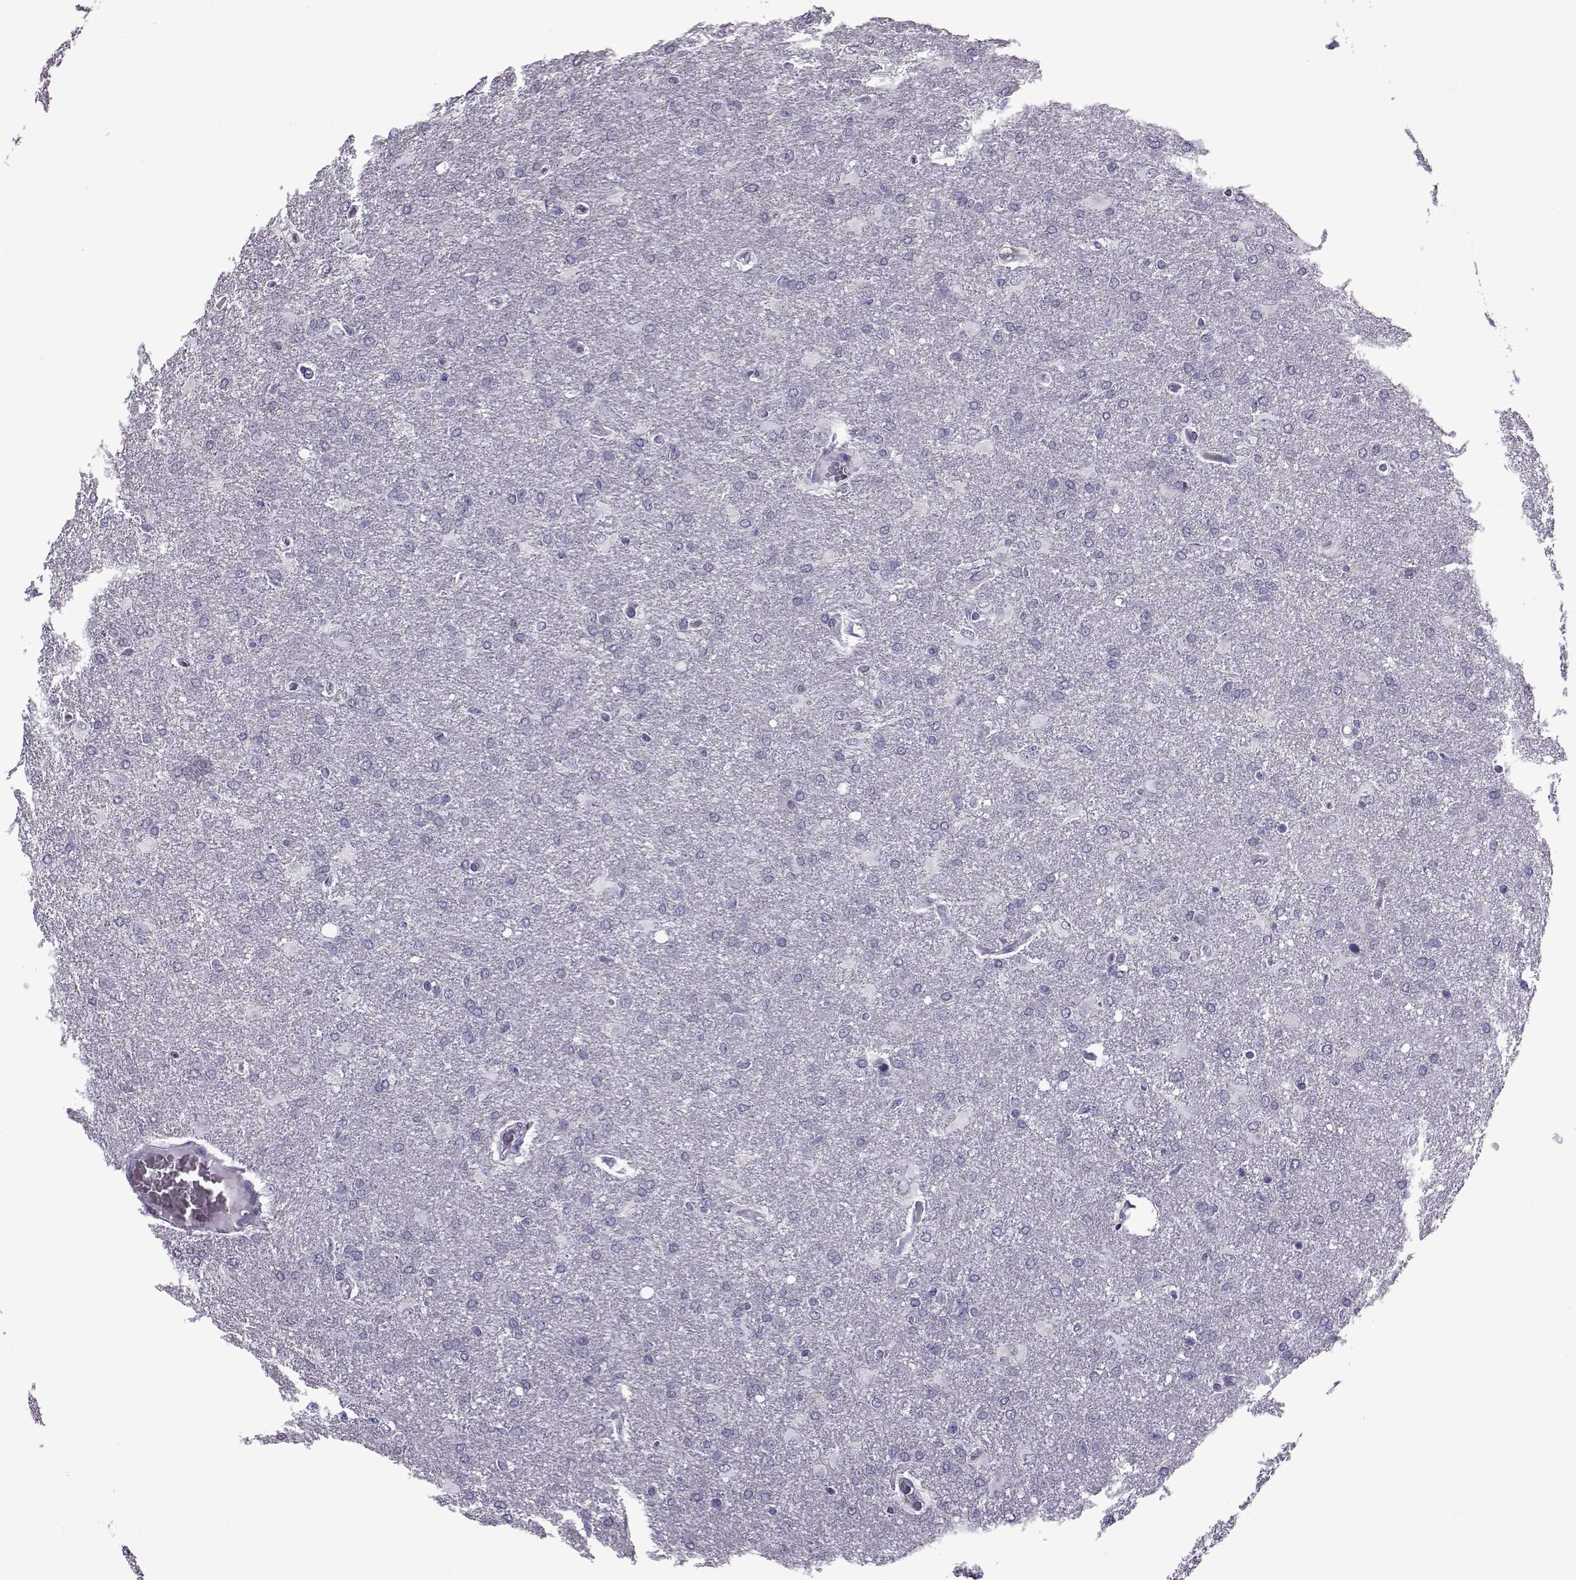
{"staining": {"intensity": "negative", "quantity": "none", "location": "none"}, "tissue": "glioma", "cell_type": "Tumor cells", "image_type": "cancer", "snomed": [{"axis": "morphology", "description": "Glioma, malignant, High grade"}, {"axis": "topography", "description": "Brain"}], "caption": "Immunohistochemistry (IHC) of human glioma displays no expression in tumor cells.", "gene": "OIP5", "patient": {"sex": "male", "age": 68}}